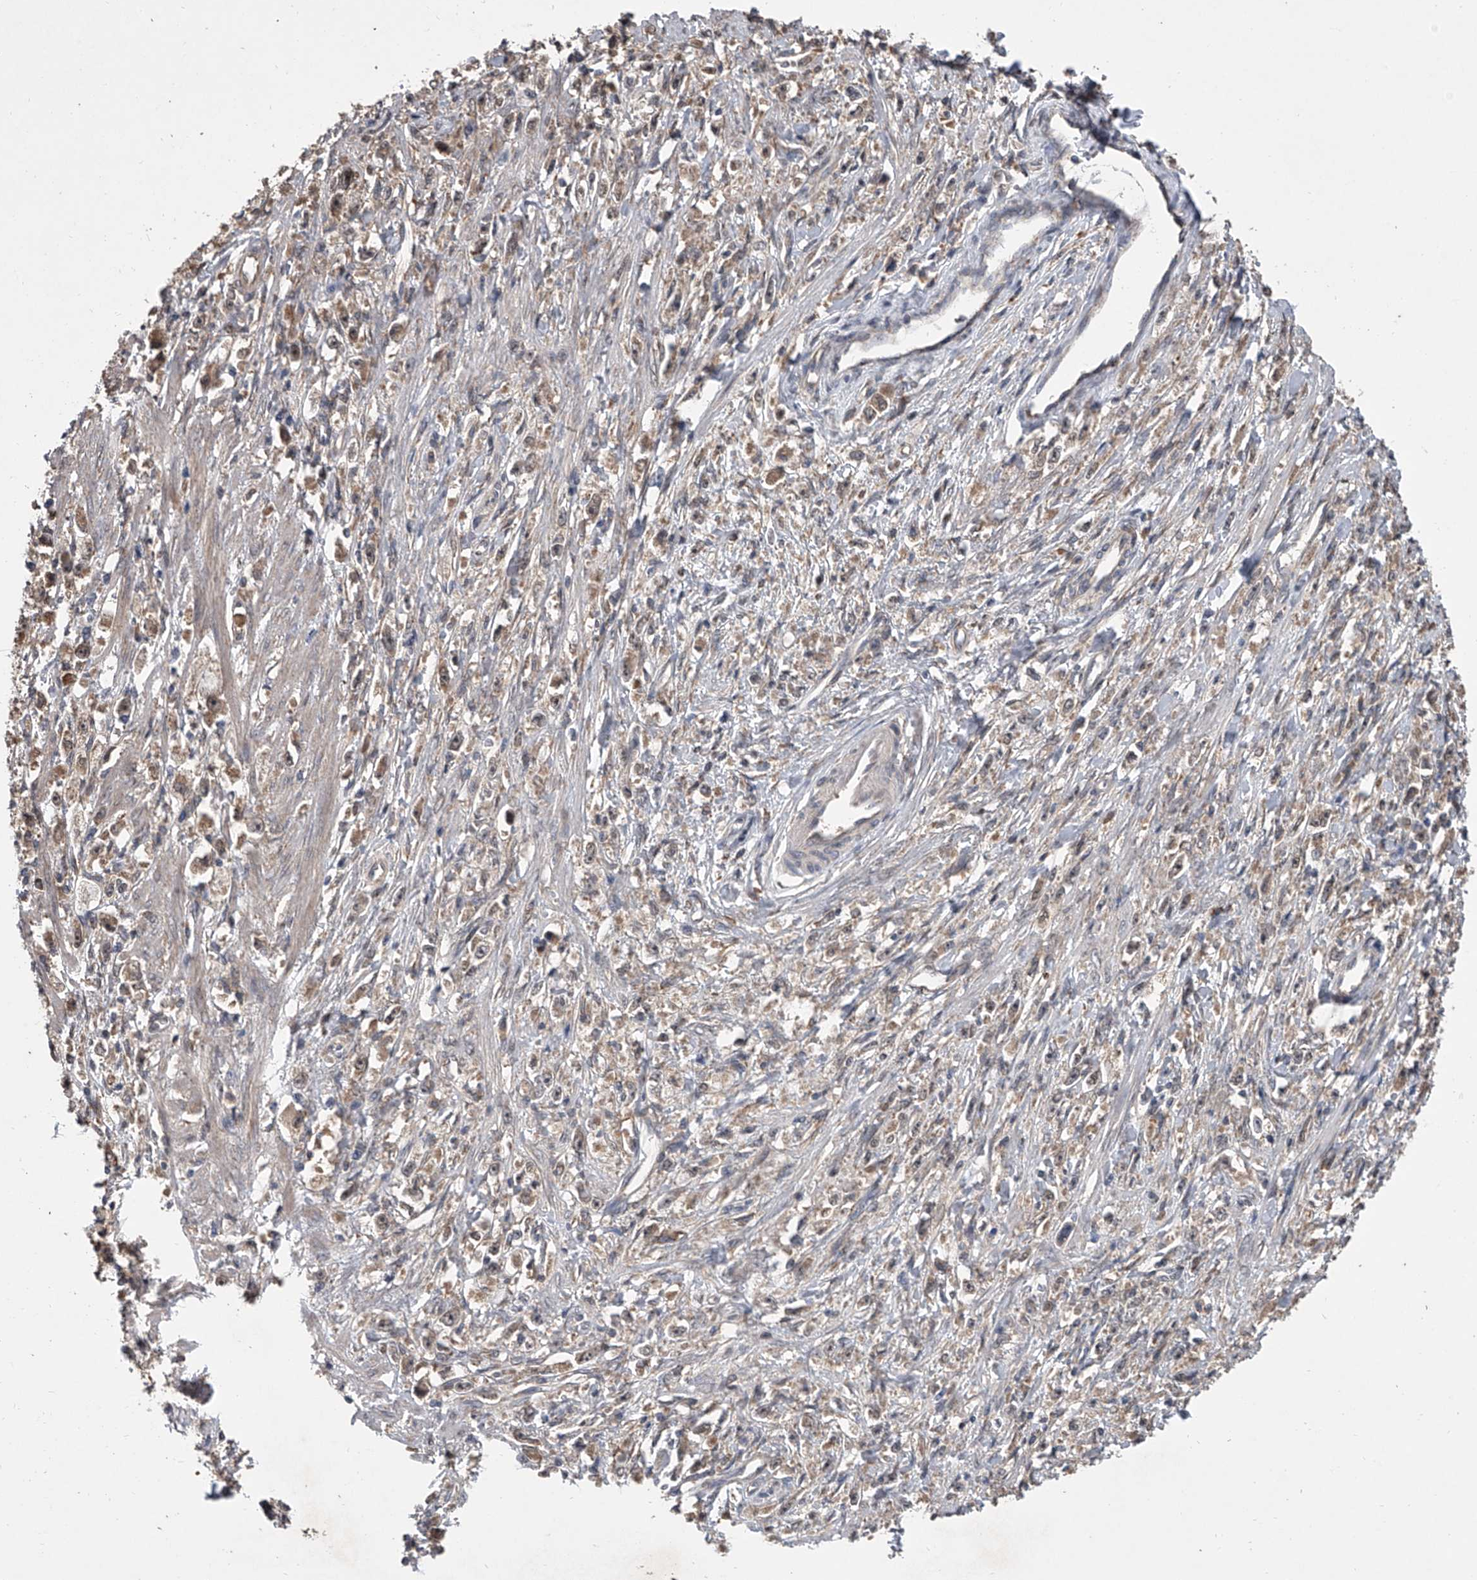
{"staining": {"intensity": "weak", "quantity": "25%-75%", "location": "cytoplasmic/membranous"}, "tissue": "stomach cancer", "cell_type": "Tumor cells", "image_type": "cancer", "snomed": [{"axis": "morphology", "description": "Adenocarcinoma, NOS"}, {"axis": "topography", "description": "Stomach"}], "caption": "Weak cytoplasmic/membranous expression for a protein is appreciated in about 25%-75% of tumor cells of stomach adenocarcinoma using IHC.", "gene": "GEMIN8", "patient": {"sex": "female", "age": 59}}